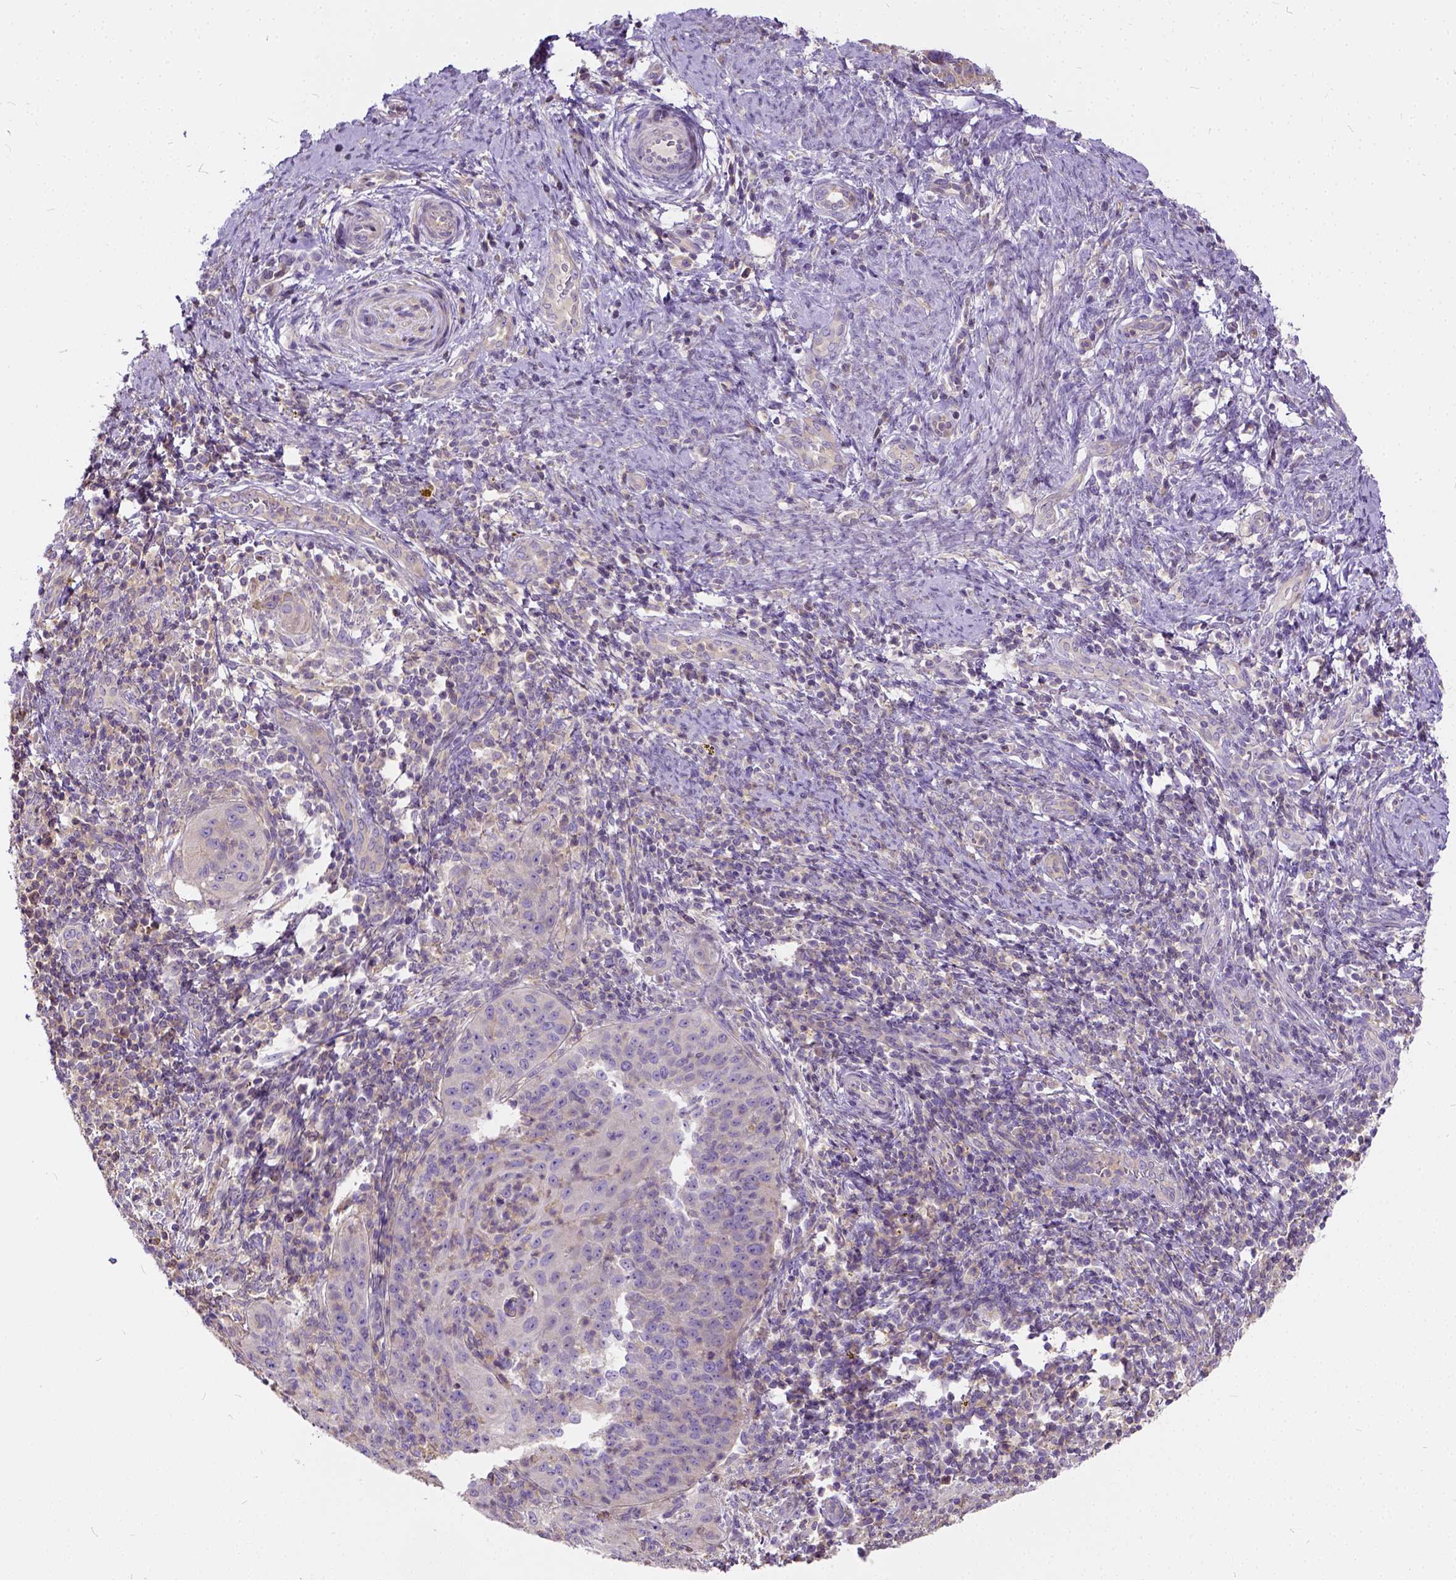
{"staining": {"intensity": "negative", "quantity": "none", "location": "none"}, "tissue": "cervical cancer", "cell_type": "Tumor cells", "image_type": "cancer", "snomed": [{"axis": "morphology", "description": "Squamous cell carcinoma, NOS"}, {"axis": "topography", "description": "Cervix"}], "caption": "High power microscopy image of an immunohistochemistry image of squamous cell carcinoma (cervical), revealing no significant staining in tumor cells.", "gene": "CADM4", "patient": {"sex": "female", "age": 30}}